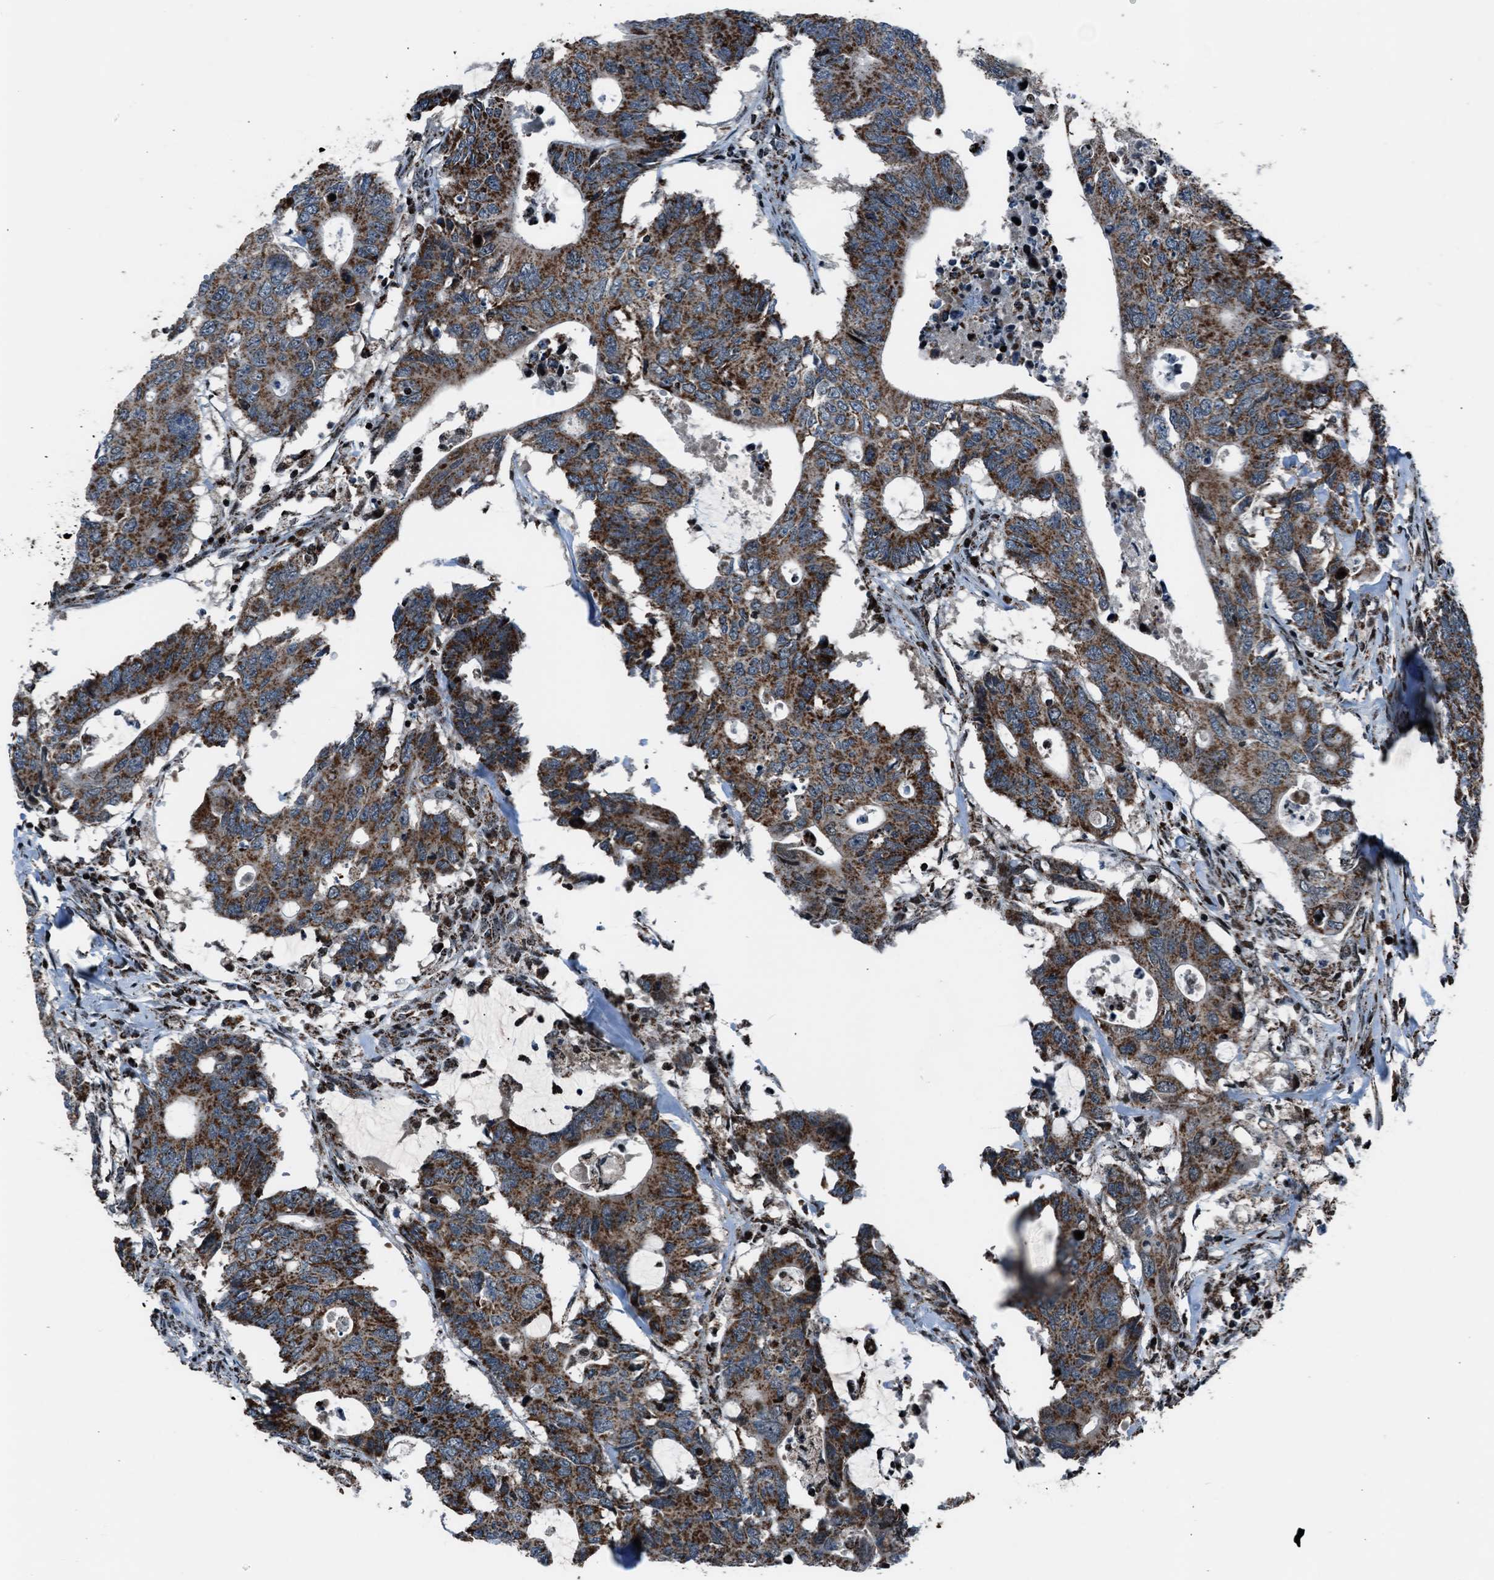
{"staining": {"intensity": "strong", "quantity": ">75%", "location": "cytoplasmic/membranous"}, "tissue": "colorectal cancer", "cell_type": "Tumor cells", "image_type": "cancer", "snomed": [{"axis": "morphology", "description": "Adenocarcinoma, NOS"}, {"axis": "topography", "description": "Colon"}], "caption": "Colorectal cancer (adenocarcinoma) stained for a protein (brown) exhibits strong cytoplasmic/membranous positive staining in about >75% of tumor cells.", "gene": "MORC3", "patient": {"sex": "male", "age": 71}}